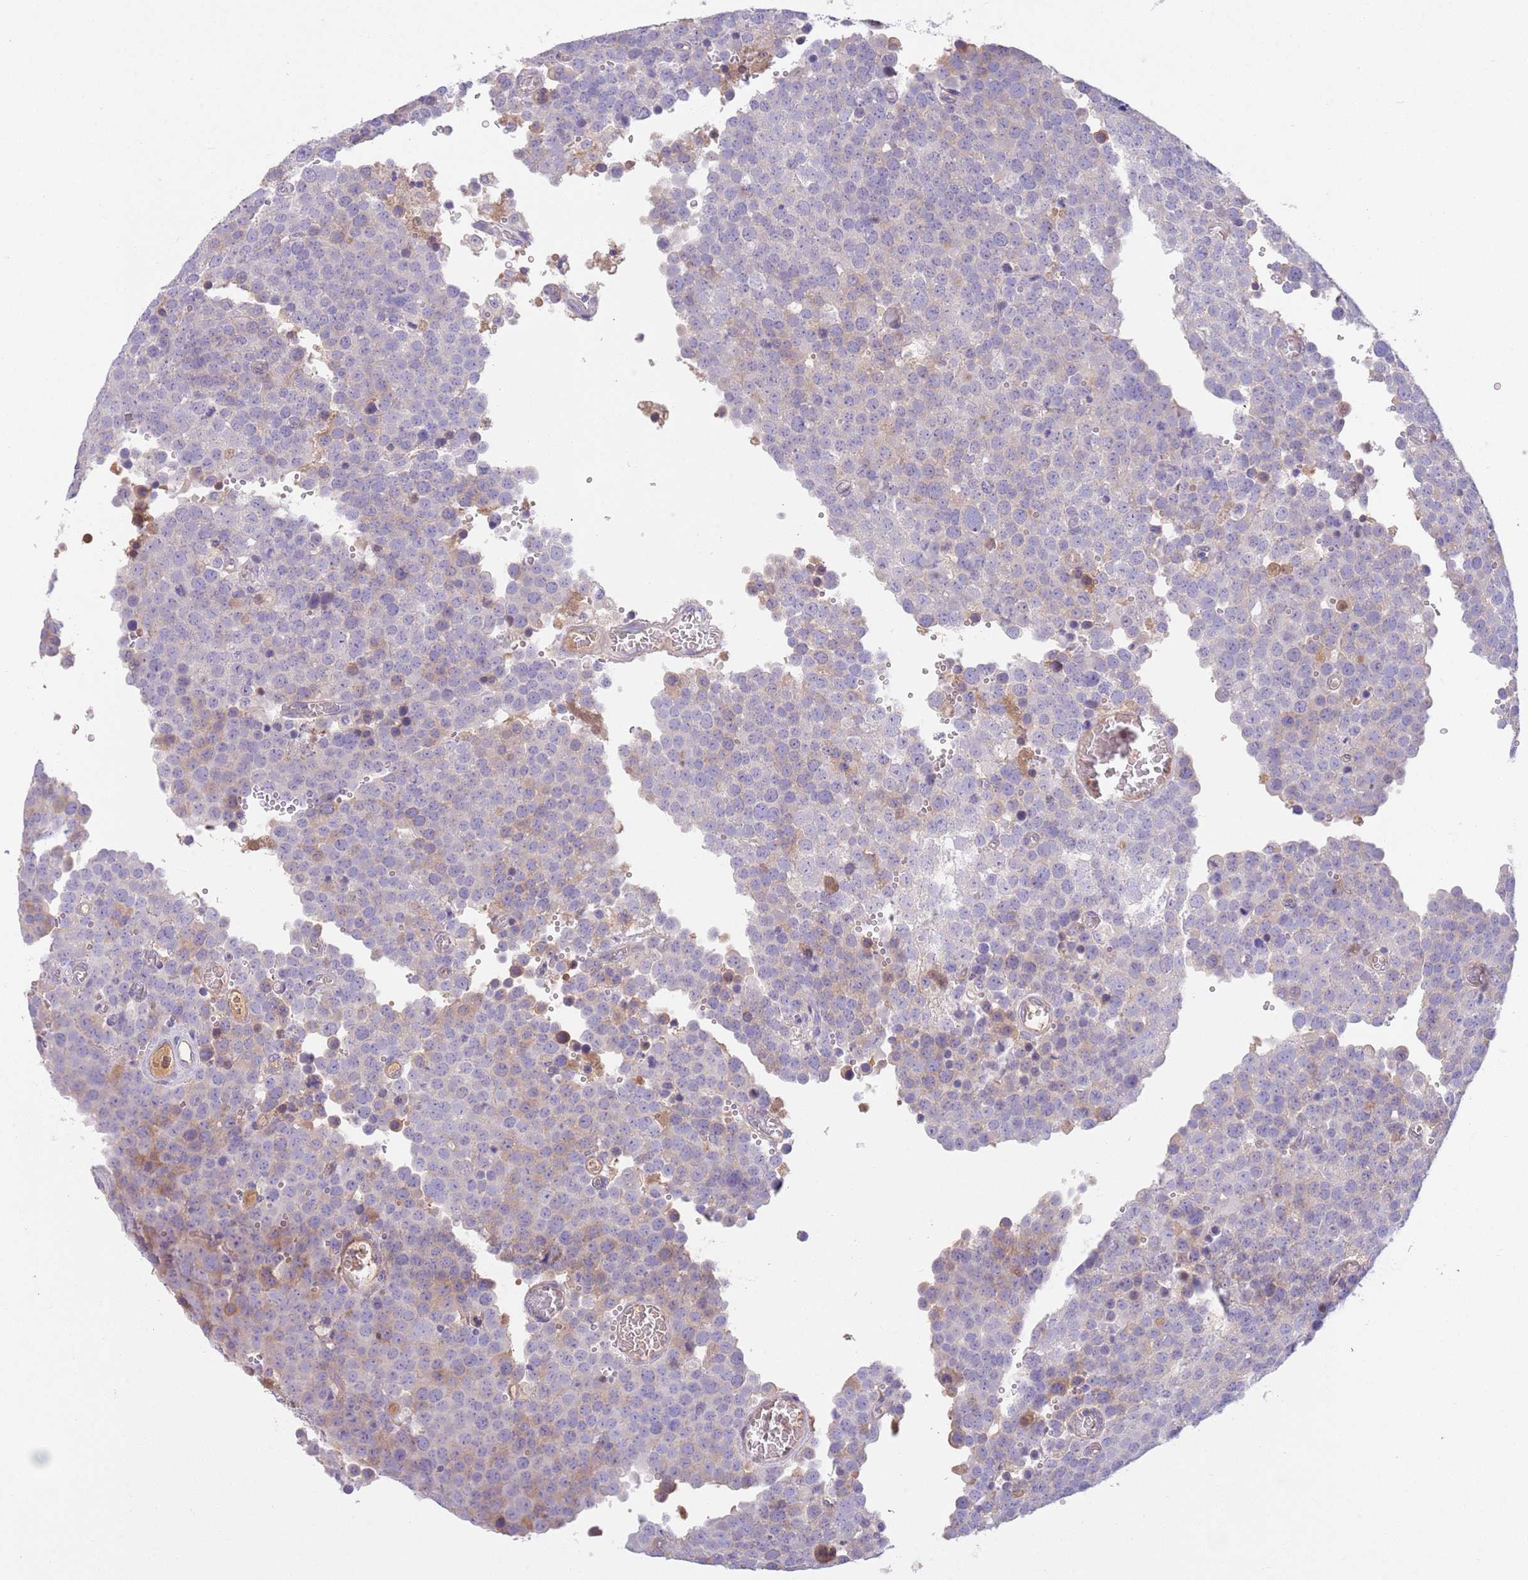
{"staining": {"intensity": "moderate", "quantity": "<25%", "location": "cytoplasmic/membranous"}, "tissue": "testis cancer", "cell_type": "Tumor cells", "image_type": "cancer", "snomed": [{"axis": "morphology", "description": "Normal tissue, NOS"}, {"axis": "morphology", "description": "Seminoma, NOS"}, {"axis": "topography", "description": "Testis"}], "caption": "A high-resolution photomicrograph shows IHC staining of seminoma (testis), which exhibits moderate cytoplasmic/membranous staining in approximately <25% of tumor cells.", "gene": "IGFL4", "patient": {"sex": "male", "age": 71}}